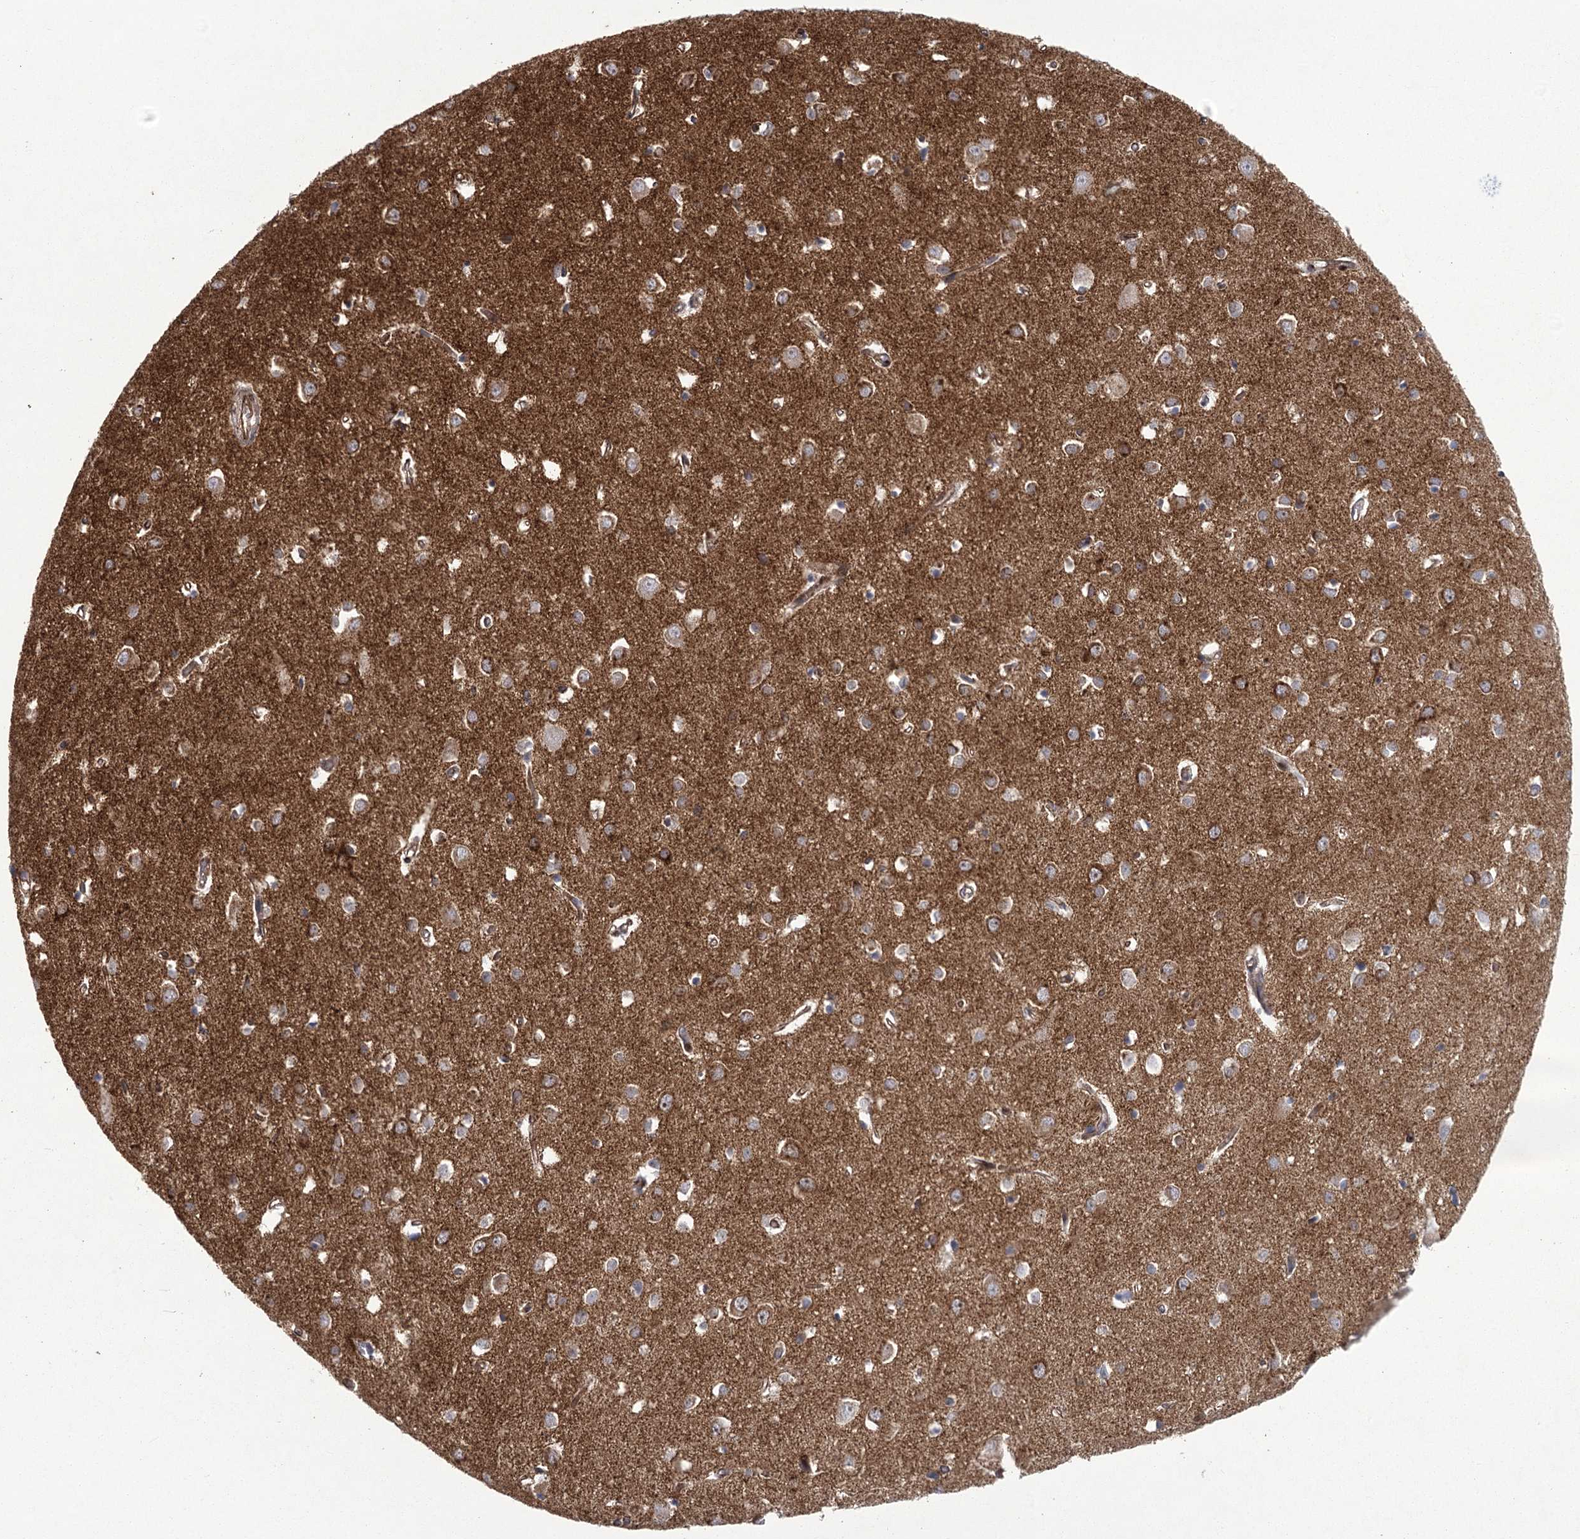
{"staining": {"intensity": "moderate", "quantity": "25%-75%", "location": "cytoplasmic/membranous"}, "tissue": "cerebral cortex", "cell_type": "Endothelial cells", "image_type": "normal", "snomed": [{"axis": "morphology", "description": "Normal tissue, NOS"}, {"axis": "topography", "description": "Cerebral cortex"}], "caption": "Immunohistochemical staining of benign human cerebral cortex shows medium levels of moderate cytoplasmic/membranous expression in about 25%-75% of endothelial cells.", "gene": "PARM1", "patient": {"sex": "female", "age": 64}}